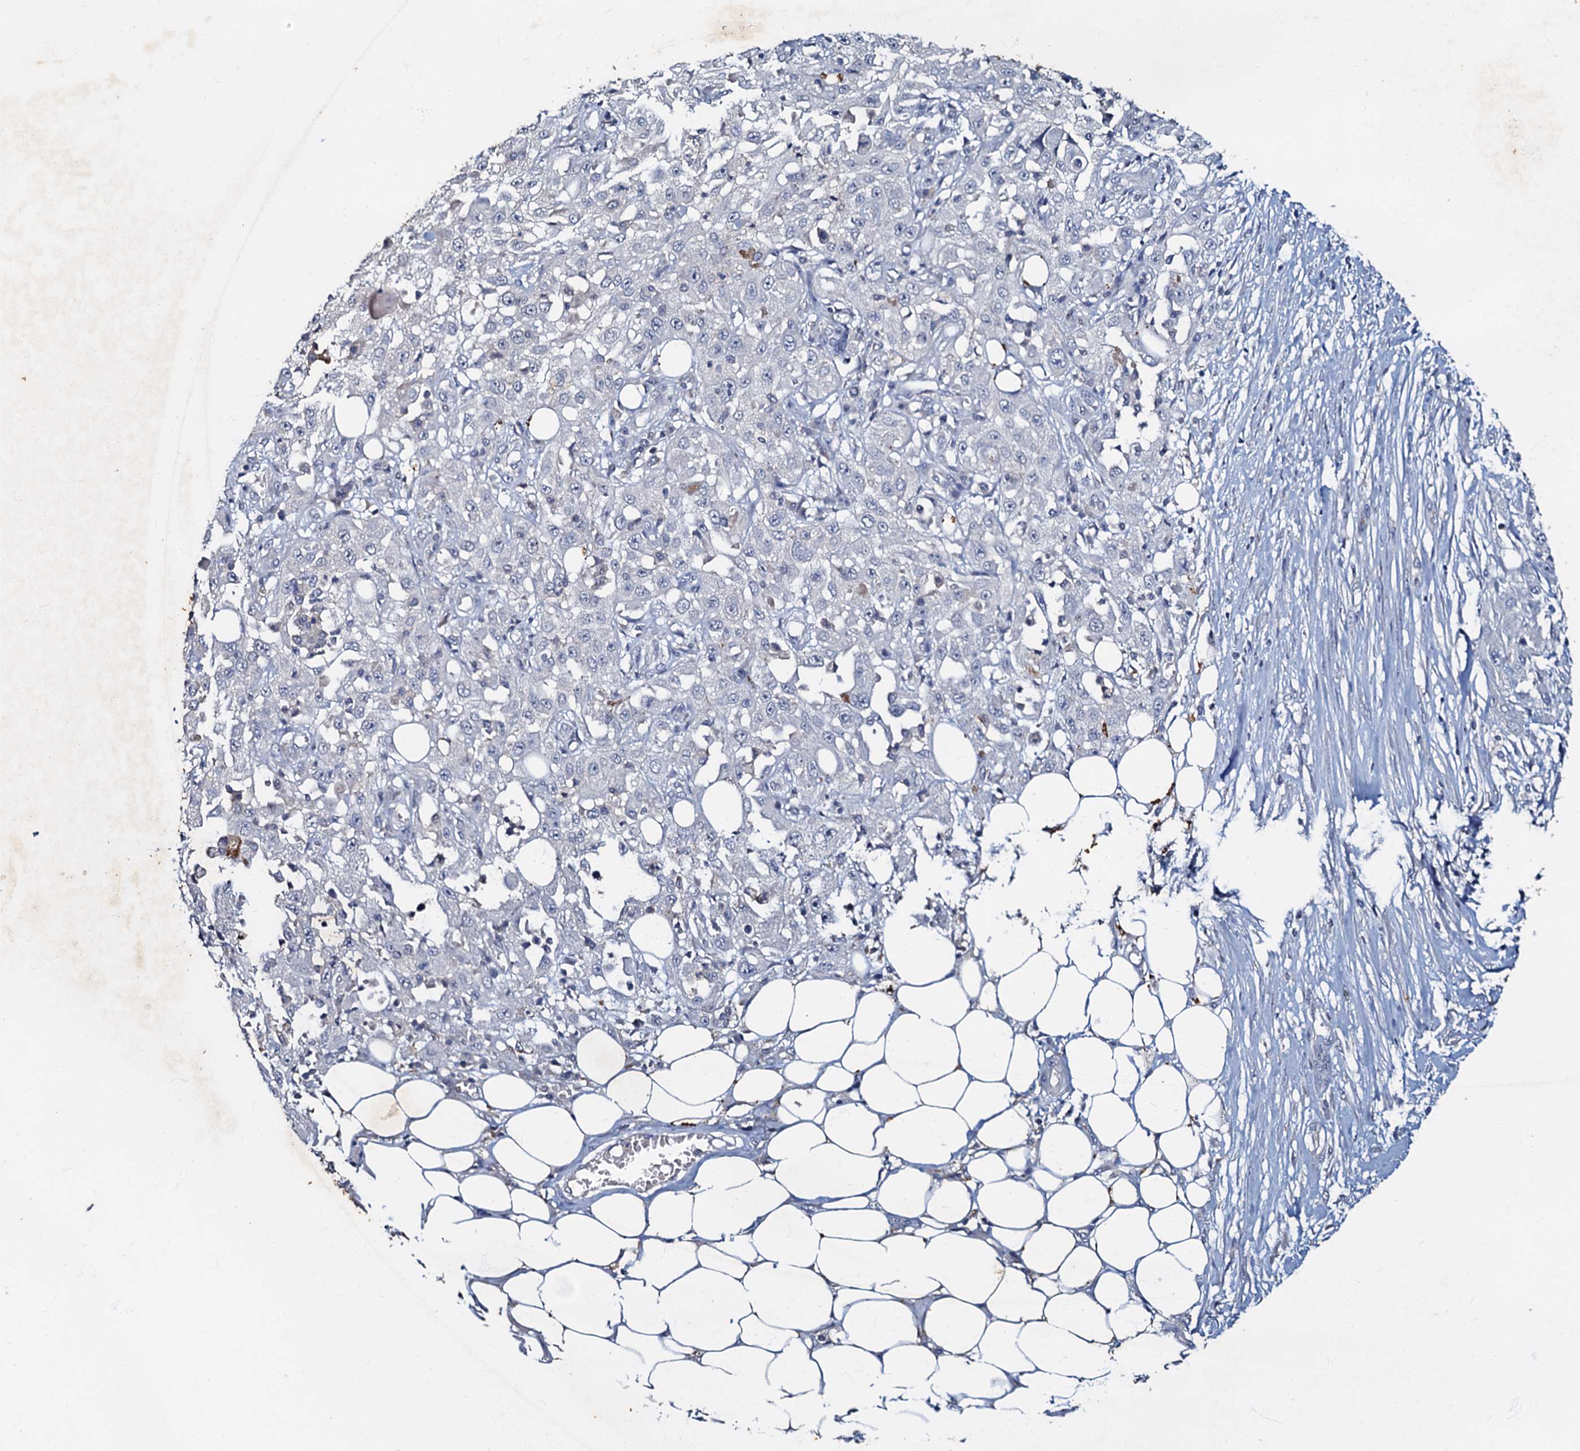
{"staining": {"intensity": "negative", "quantity": "none", "location": "none"}, "tissue": "skin cancer", "cell_type": "Tumor cells", "image_type": "cancer", "snomed": [{"axis": "morphology", "description": "Squamous cell carcinoma, NOS"}, {"axis": "morphology", "description": "Squamous cell carcinoma, metastatic, NOS"}, {"axis": "topography", "description": "Skin"}, {"axis": "topography", "description": "Lymph node"}], "caption": "Micrograph shows no protein staining in tumor cells of metastatic squamous cell carcinoma (skin) tissue.", "gene": "MANSC4", "patient": {"sex": "male", "age": 75}}